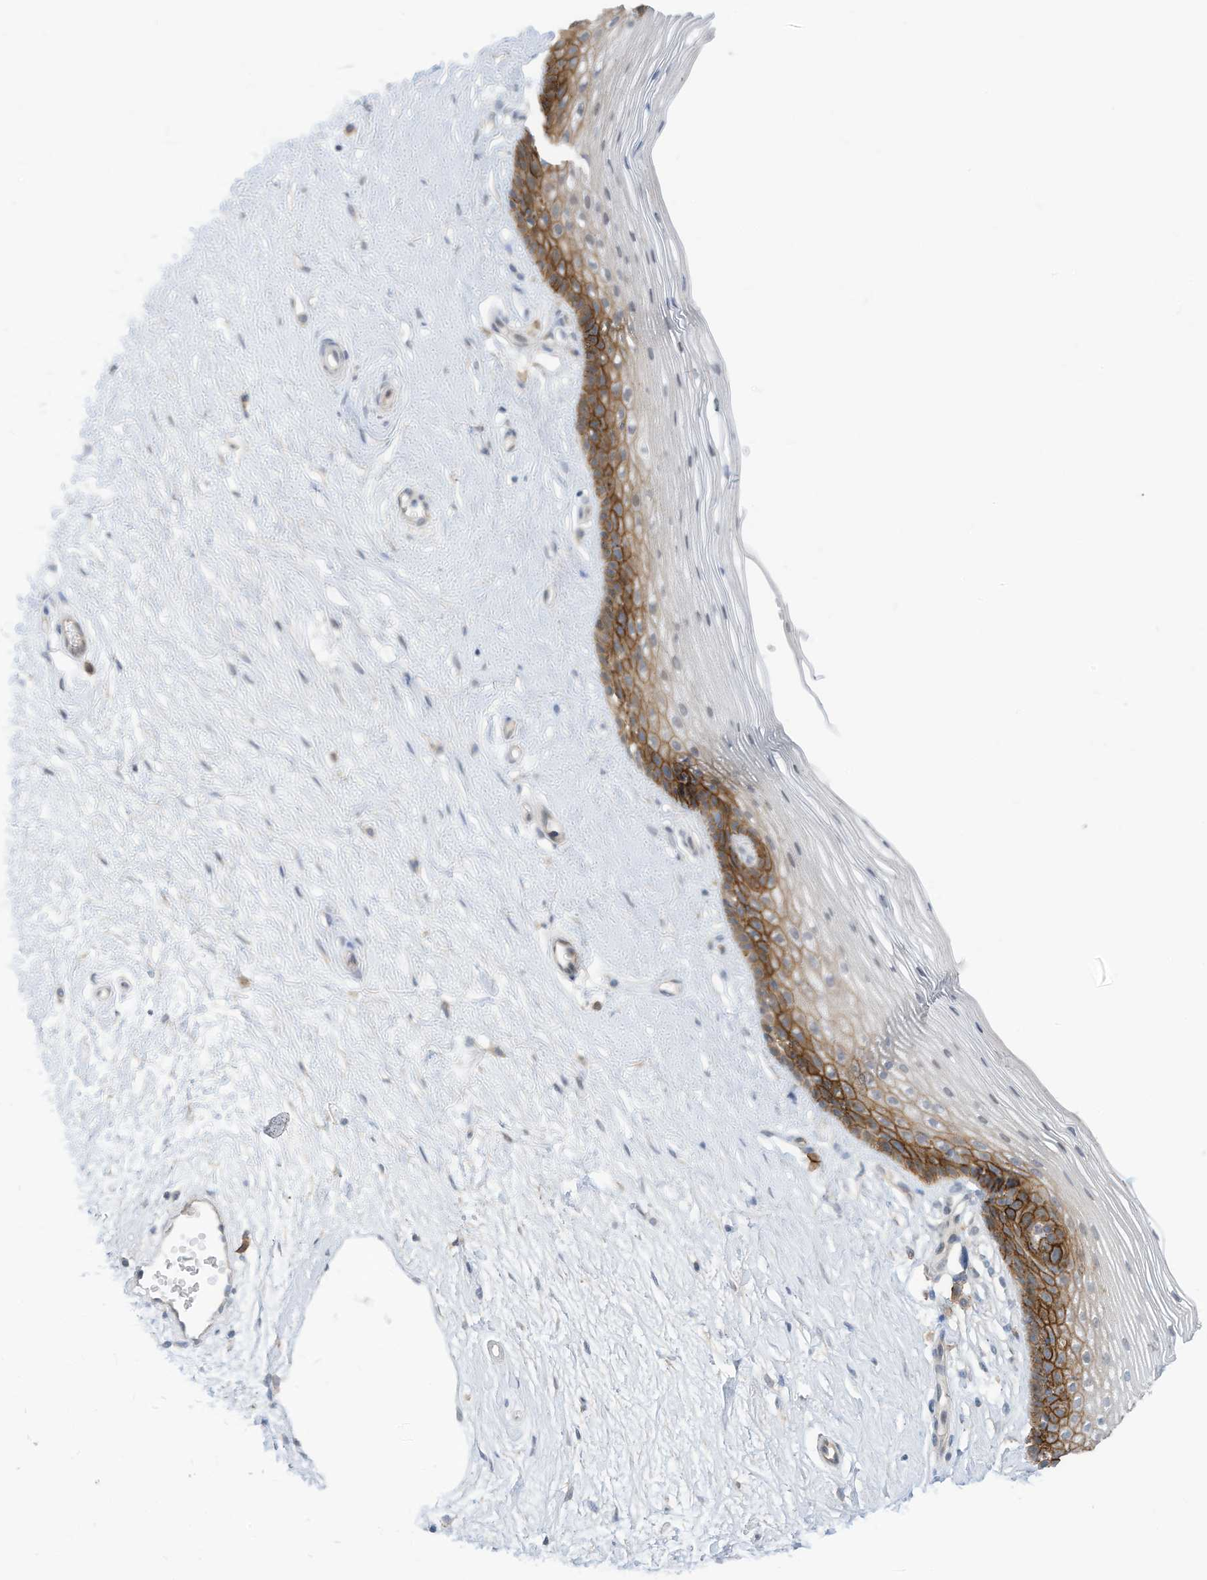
{"staining": {"intensity": "strong", "quantity": "25%-75%", "location": "cytoplasmic/membranous"}, "tissue": "vagina", "cell_type": "Squamous epithelial cells", "image_type": "normal", "snomed": [{"axis": "morphology", "description": "Normal tissue, NOS"}, {"axis": "topography", "description": "Vagina"}], "caption": "About 25%-75% of squamous epithelial cells in normal vagina display strong cytoplasmic/membranous protein positivity as visualized by brown immunohistochemical staining.", "gene": "SLC1A5", "patient": {"sex": "female", "age": 46}}